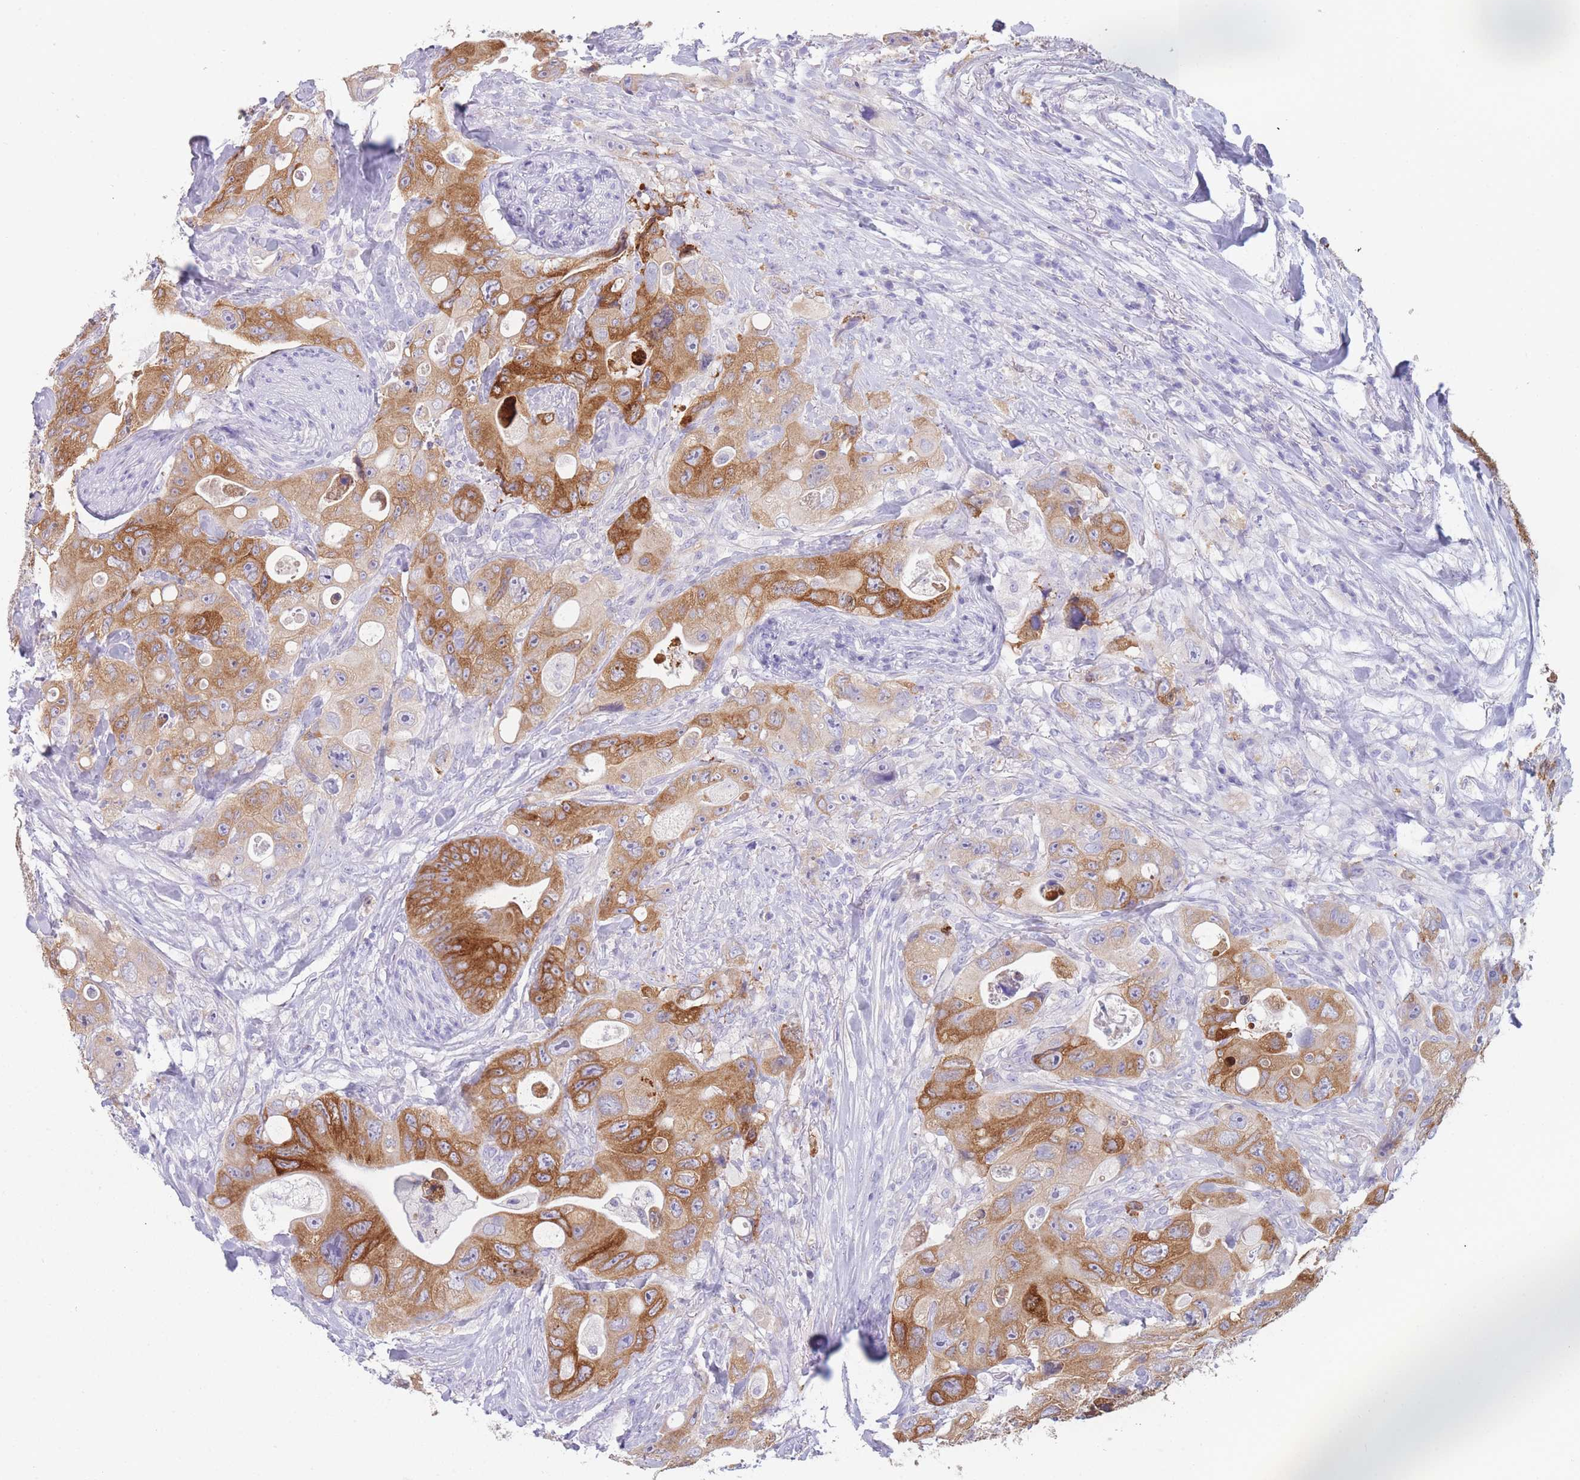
{"staining": {"intensity": "strong", "quantity": "25%-75%", "location": "cytoplasmic/membranous"}, "tissue": "colorectal cancer", "cell_type": "Tumor cells", "image_type": "cancer", "snomed": [{"axis": "morphology", "description": "Adenocarcinoma, NOS"}, {"axis": "topography", "description": "Colon"}], "caption": "Protein expression analysis of adenocarcinoma (colorectal) exhibits strong cytoplasmic/membranous positivity in approximately 25%-75% of tumor cells. The protein is stained brown, and the nuclei are stained in blue (DAB IHC with brightfield microscopy, high magnification).", "gene": "ZNF627", "patient": {"sex": "female", "age": 46}}